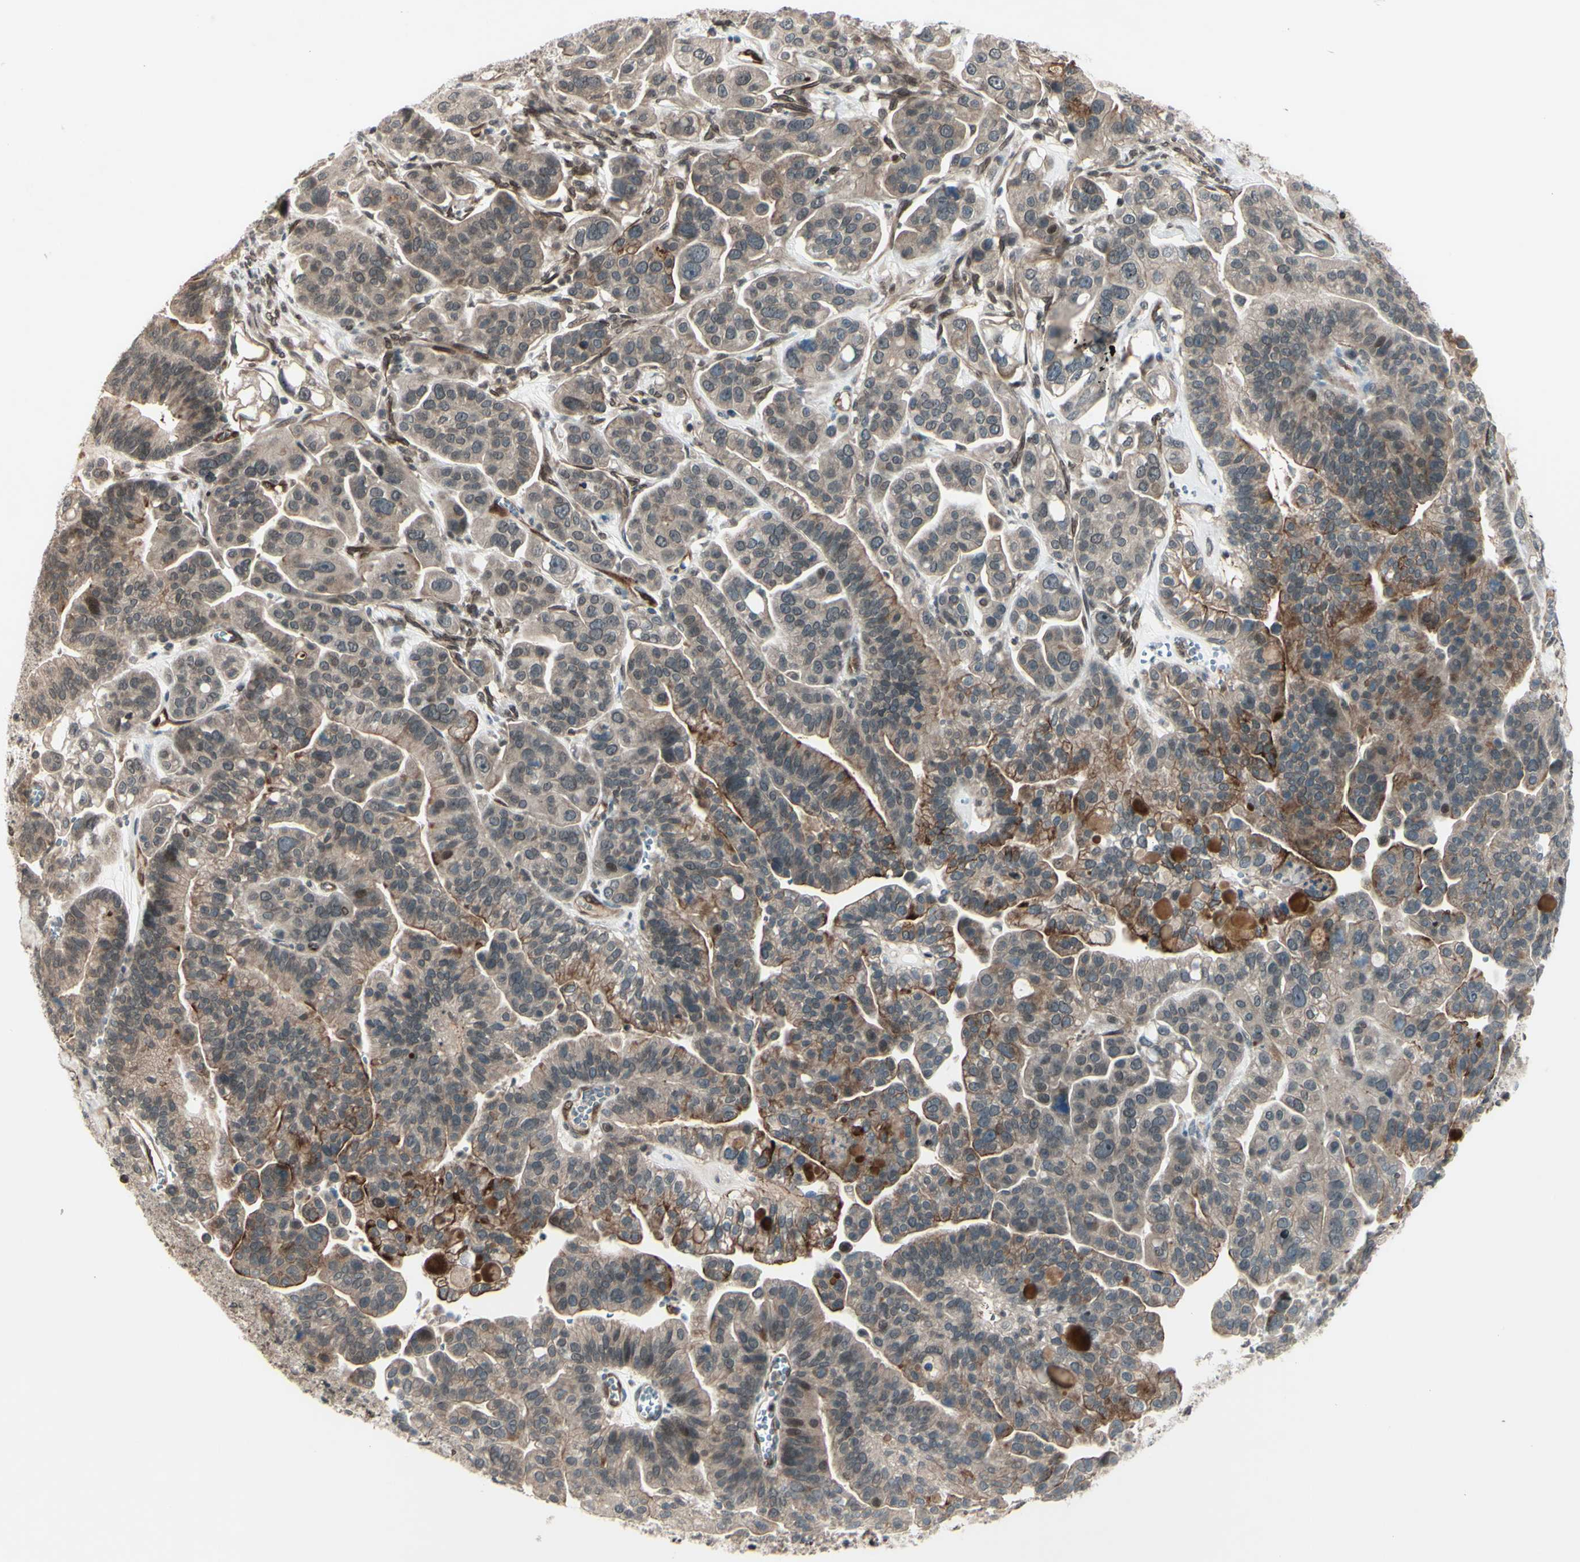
{"staining": {"intensity": "moderate", "quantity": "25%-75%", "location": "cytoplasmic/membranous"}, "tissue": "ovarian cancer", "cell_type": "Tumor cells", "image_type": "cancer", "snomed": [{"axis": "morphology", "description": "Cystadenocarcinoma, serous, NOS"}, {"axis": "topography", "description": "Ovary"}], "caption": "Immunohistochemistry (IHC) histopathology image of neoplastic tissue: human ovarian cancer stained using IHC shows medium levels of moderate protein expression localized specifically in the cytoplasmic/membranous of tumor cells, appearing as a cytoplasmic/membranous brown color.", "gene": "MLF2", "patient": {"sex": "female", "age": 56}}